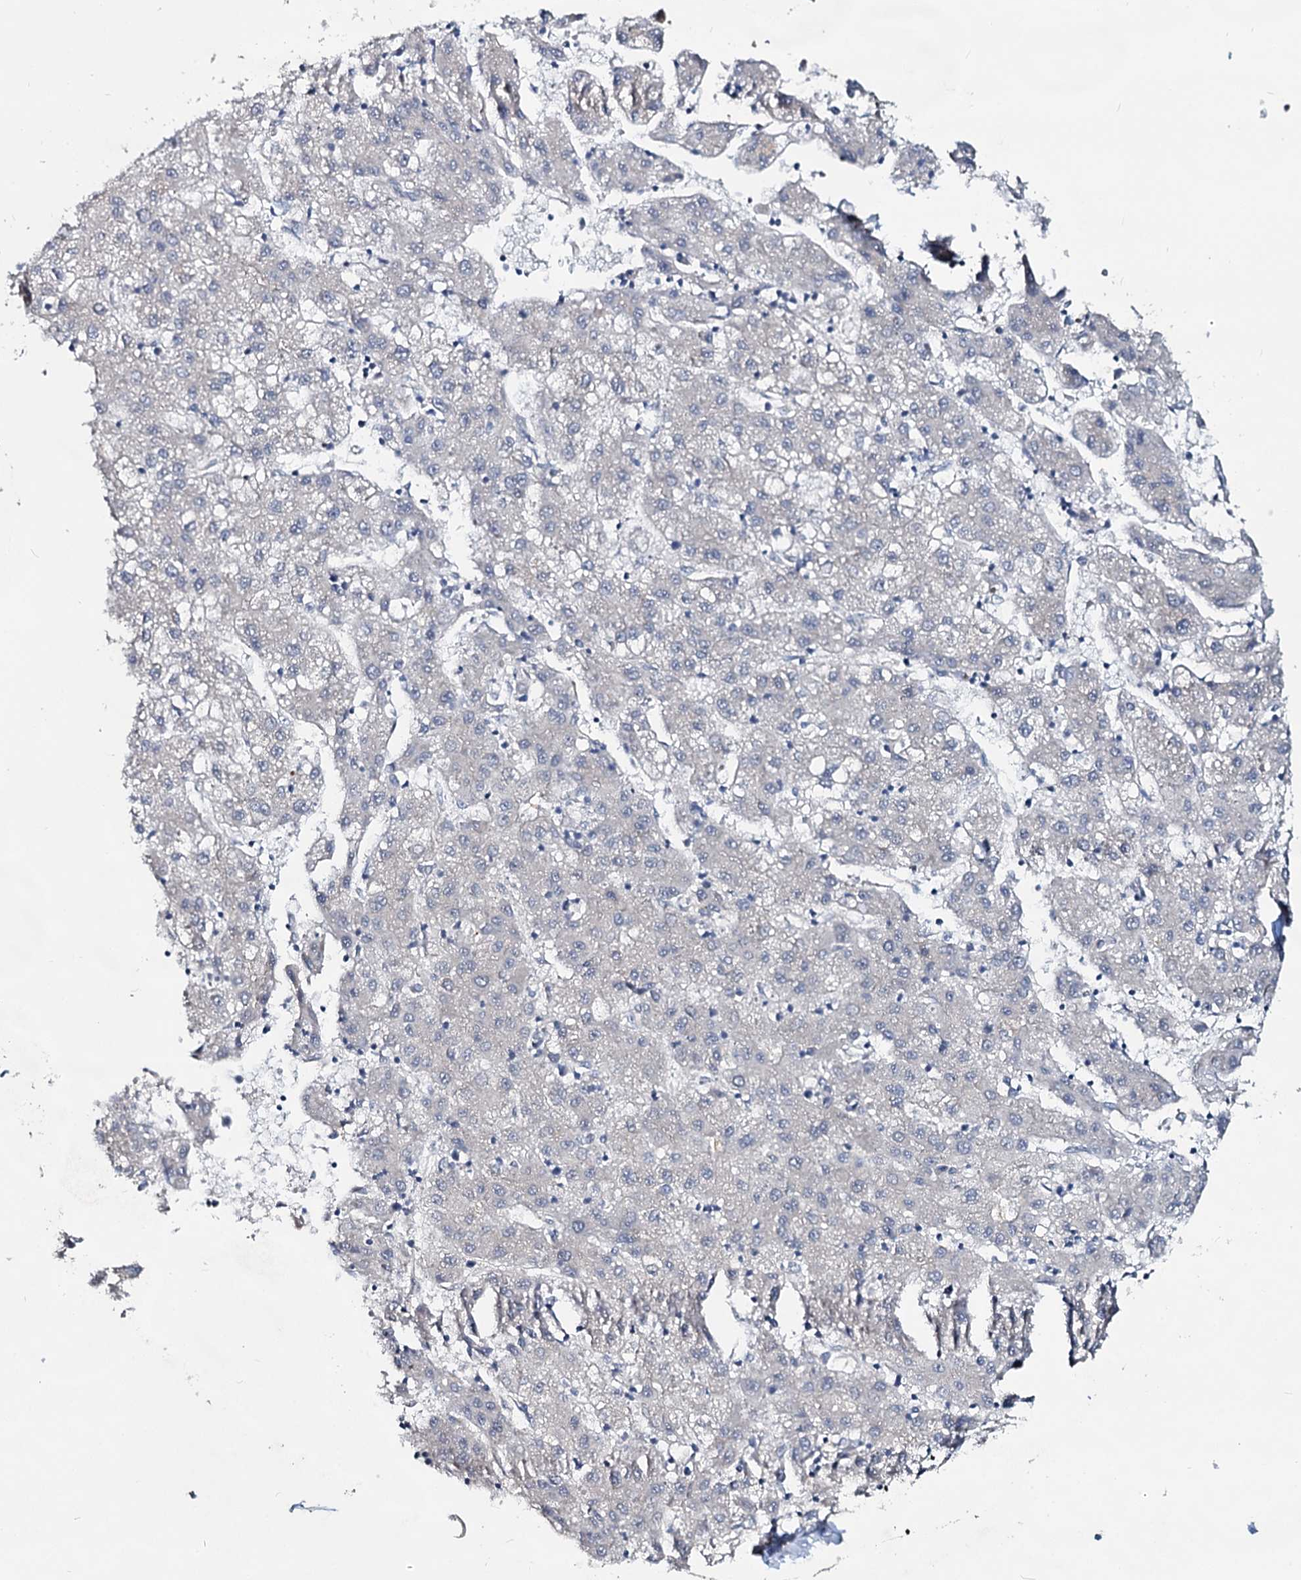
{"staining": {"intensity": "negative", "quantity": "none", "location": "none"}, "tissue": "liver cancer", "cell_type": "Tumor cells", "image_type": "cancer", "snomed": [{"axis": "morphology", "description": "Carcinoma, Hepatocellular, NOS"}, {"axis": "topography", "description": "Liver"}], "caption": "Protein analysis of liver hepatocellular carcinoma displays no significant positivity in tumor cells.", "gene": "DCUN1D2", "patient": {"sex": "male", "age": 72}}